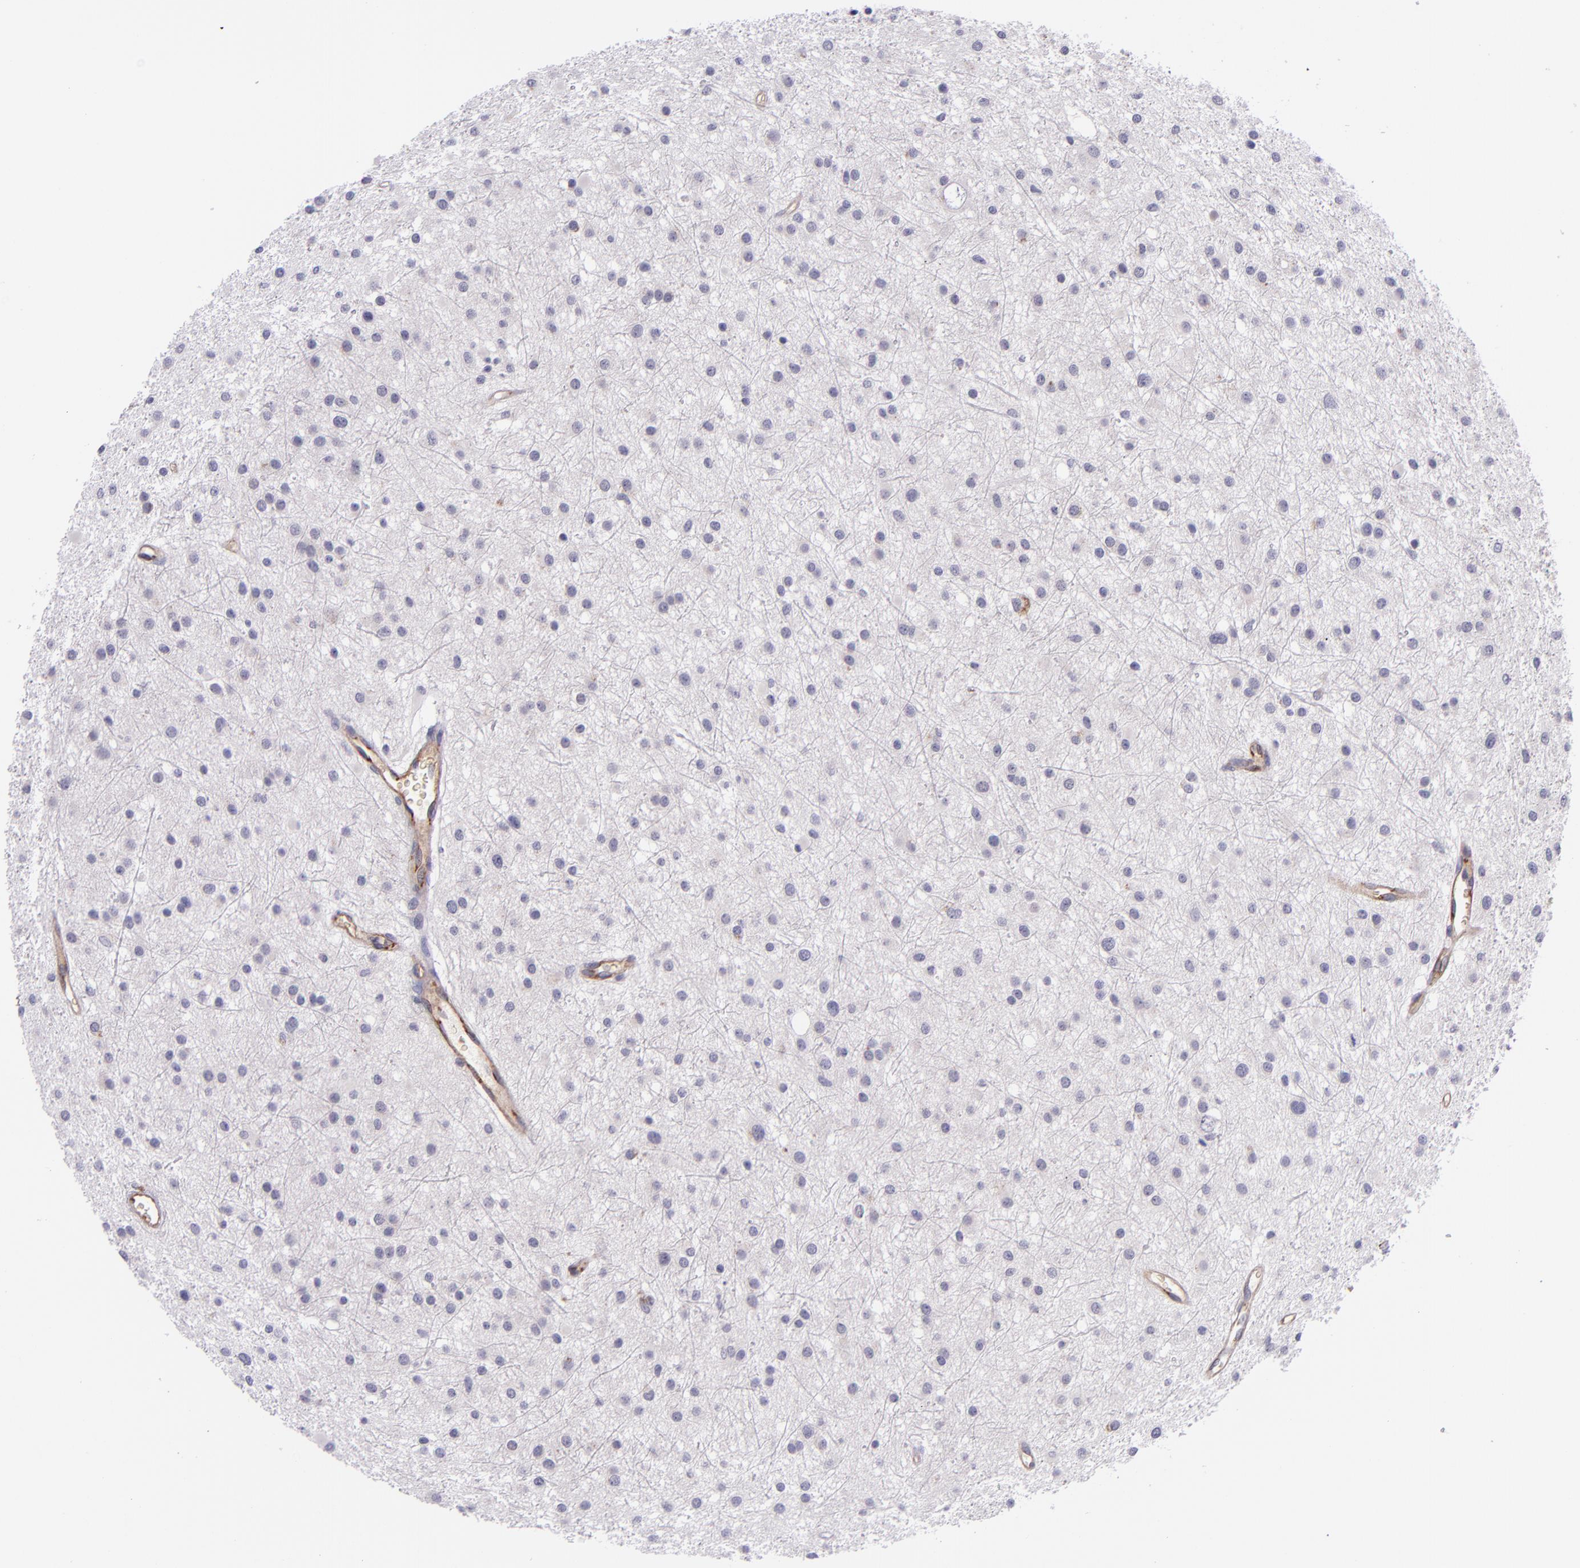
{"staining": {"intensity": "negative", "quantity": "none", "location": "none"}, "tissue": "glioma", "cell_type": "Tumor cells", "image_type": "cancer", "snomed": [{"axis": "morphology", "description": "Glioma, malignant, Low grade"}, {"axis": "topography", "description": "Brain"}], "caption": "Immunohistochemistry (IHC) photomicrograph of neoplastic tissue: human malignant low-grade glioma stained with DAB (3,3'-diaminobenzidine) reveals no significant protein staining in tumor cells.", "gene": "NOS3", "patient": {"sex": "female", "age": 36}}